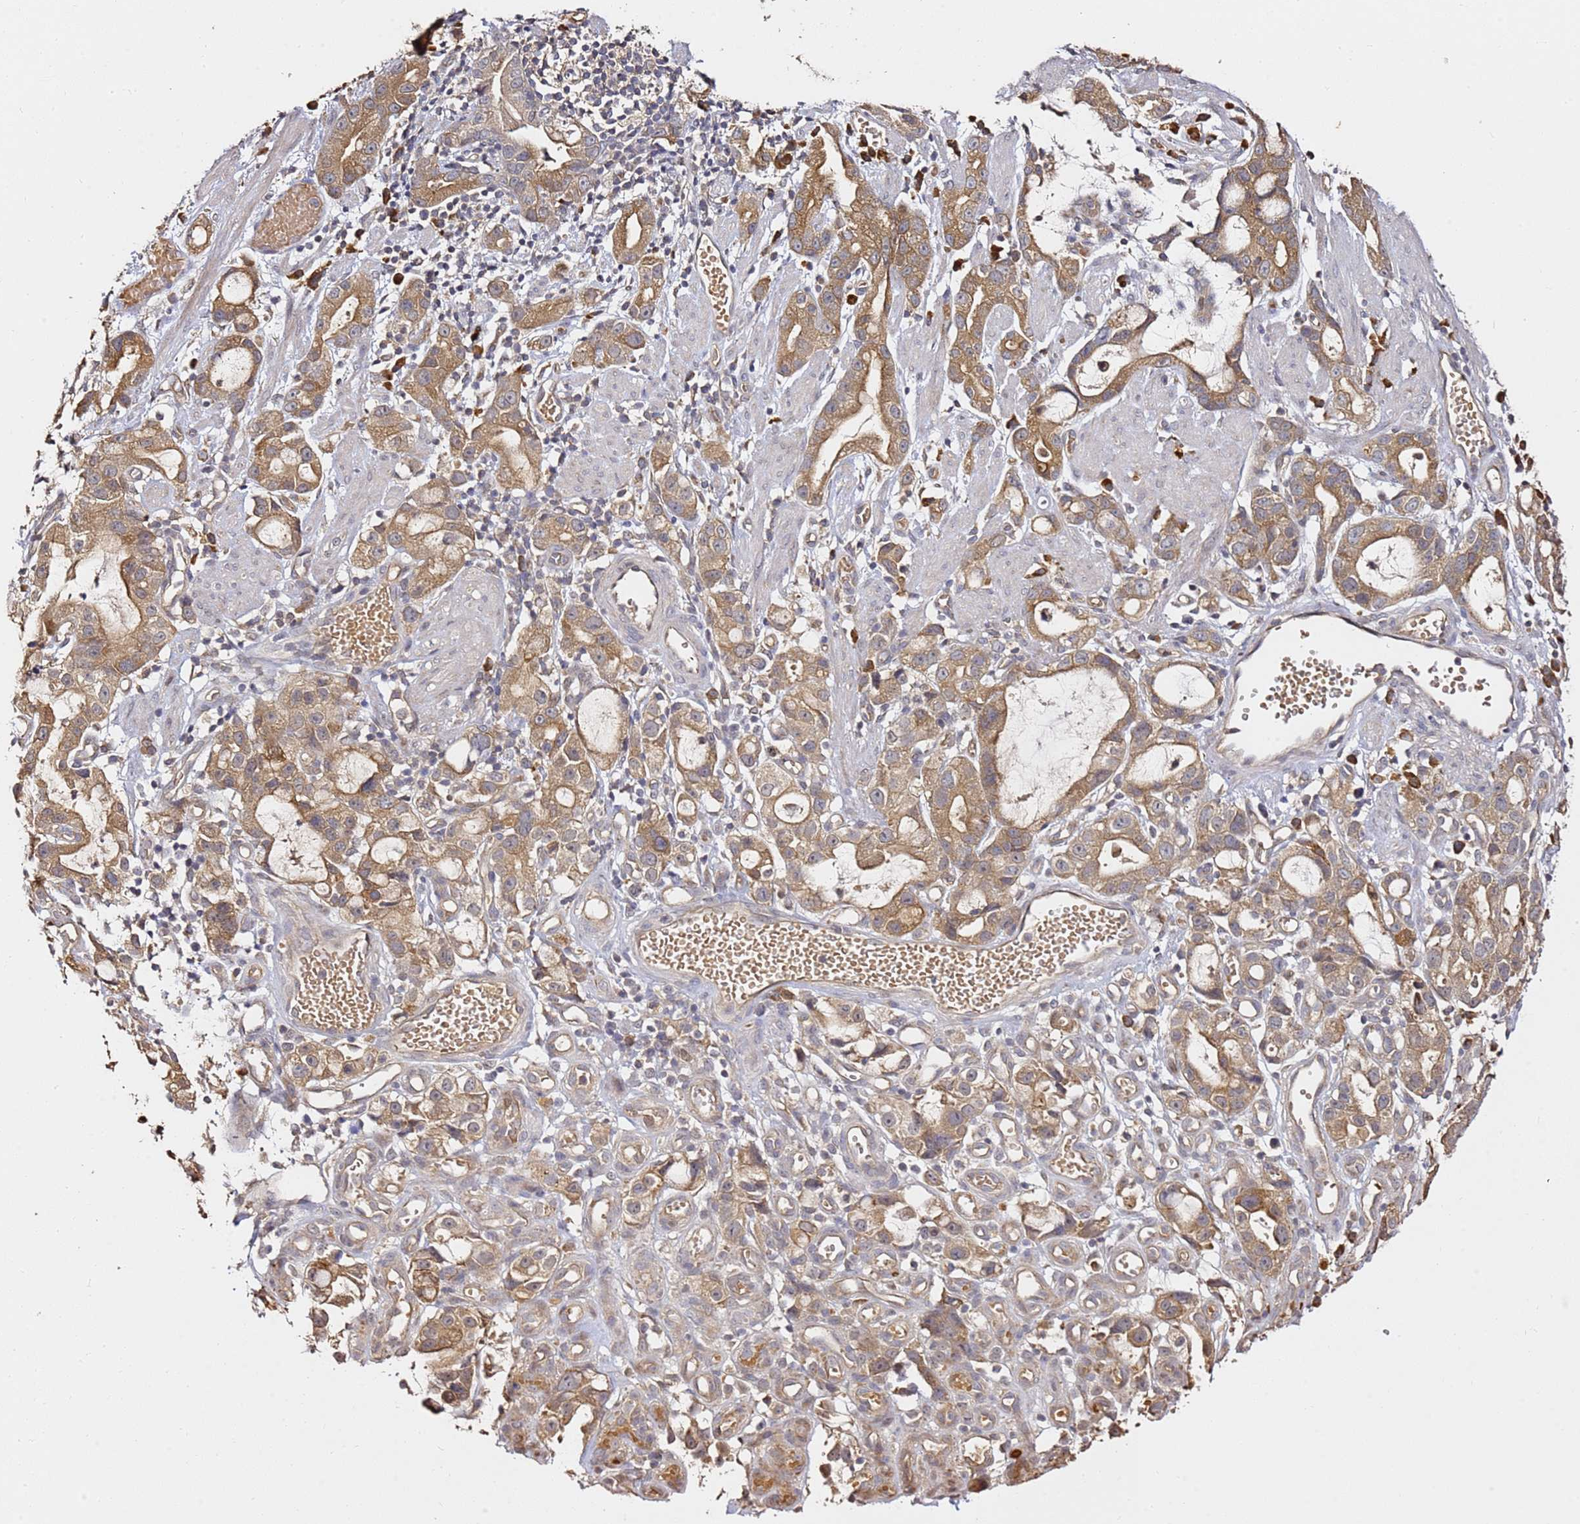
{"staining": {"intensity": "moderate", "quantity": ">75%", "location": "cytoplasmic/membranous"}, "tissue": "stomach cancer", "cell_type": "Tumor cells", "image_type": "cancer", "snomed": [{"axis": "morphology", "description": "Adenocarcinoma, NOS"}, {"axis": "topography", "description": "Stomach"}], "caption": "There is medium levels of moderate cytoplasmic/membranous staining in tumor cells of stomach cancer, as demonstrated by immunohistochemical staining (brown color).", "gene": "OSBPL2", "patient": {"sex": "male", "age": 55}}